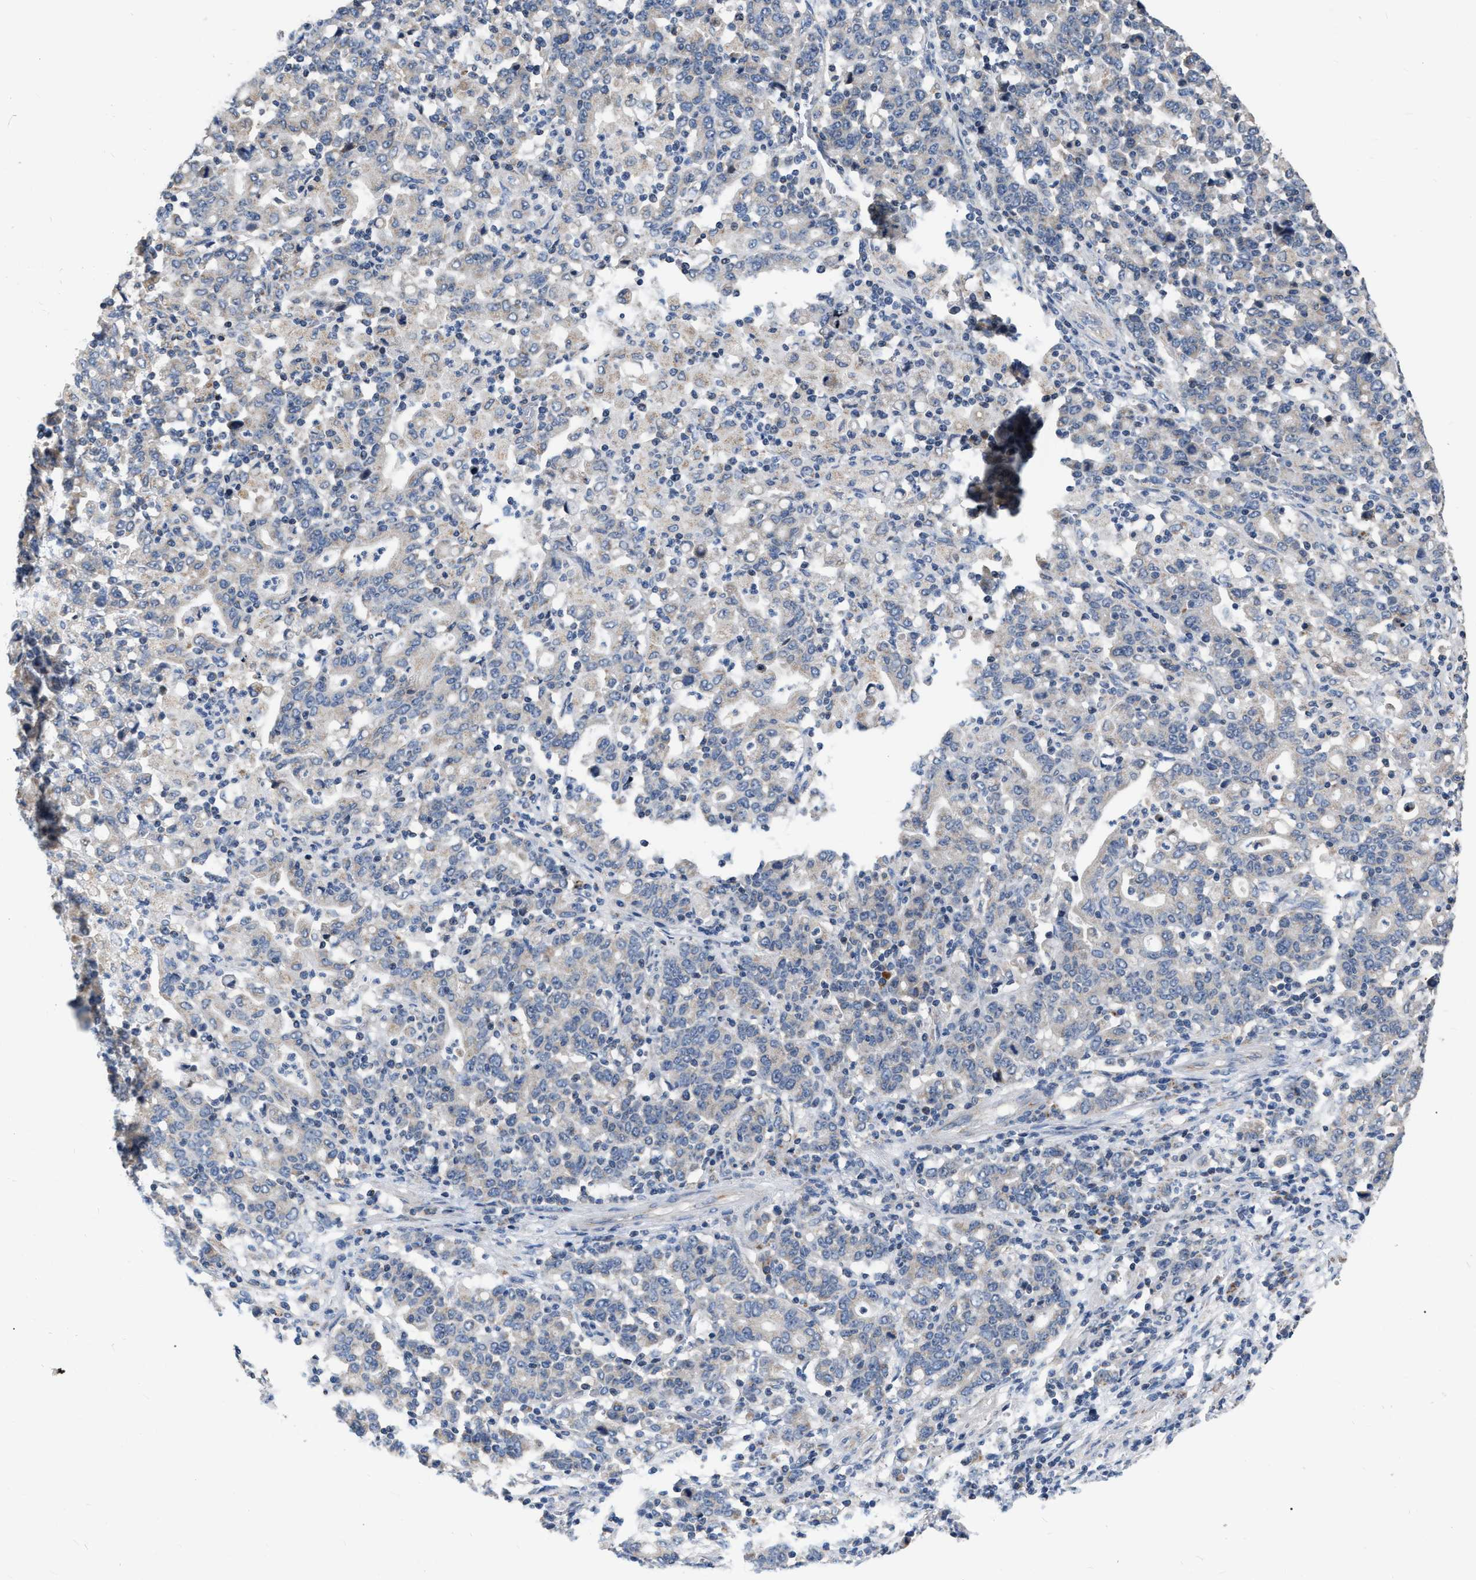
{"staining": {"intensity": "negative", "quantity": "none", "location": "none"}, "tissue": "stomach cancer", "cell_type": "Tumor cells", "image_type": "cancer", "snomed": [{"axis": "morphology", "description": "Adenocarcinoma, NOS"}, {"axis": "topography", "description": "Stomach, upper"}], "caption": "A histopathology image of adenocarcinoma (stomach) stained for a protein displays no brown staining in tumor cells. (Immunohistochemistry (ihc), brightfield microscopy, high magnification).", "gene": "DDX56", "patient": {"sex": "male", "age": 69}}